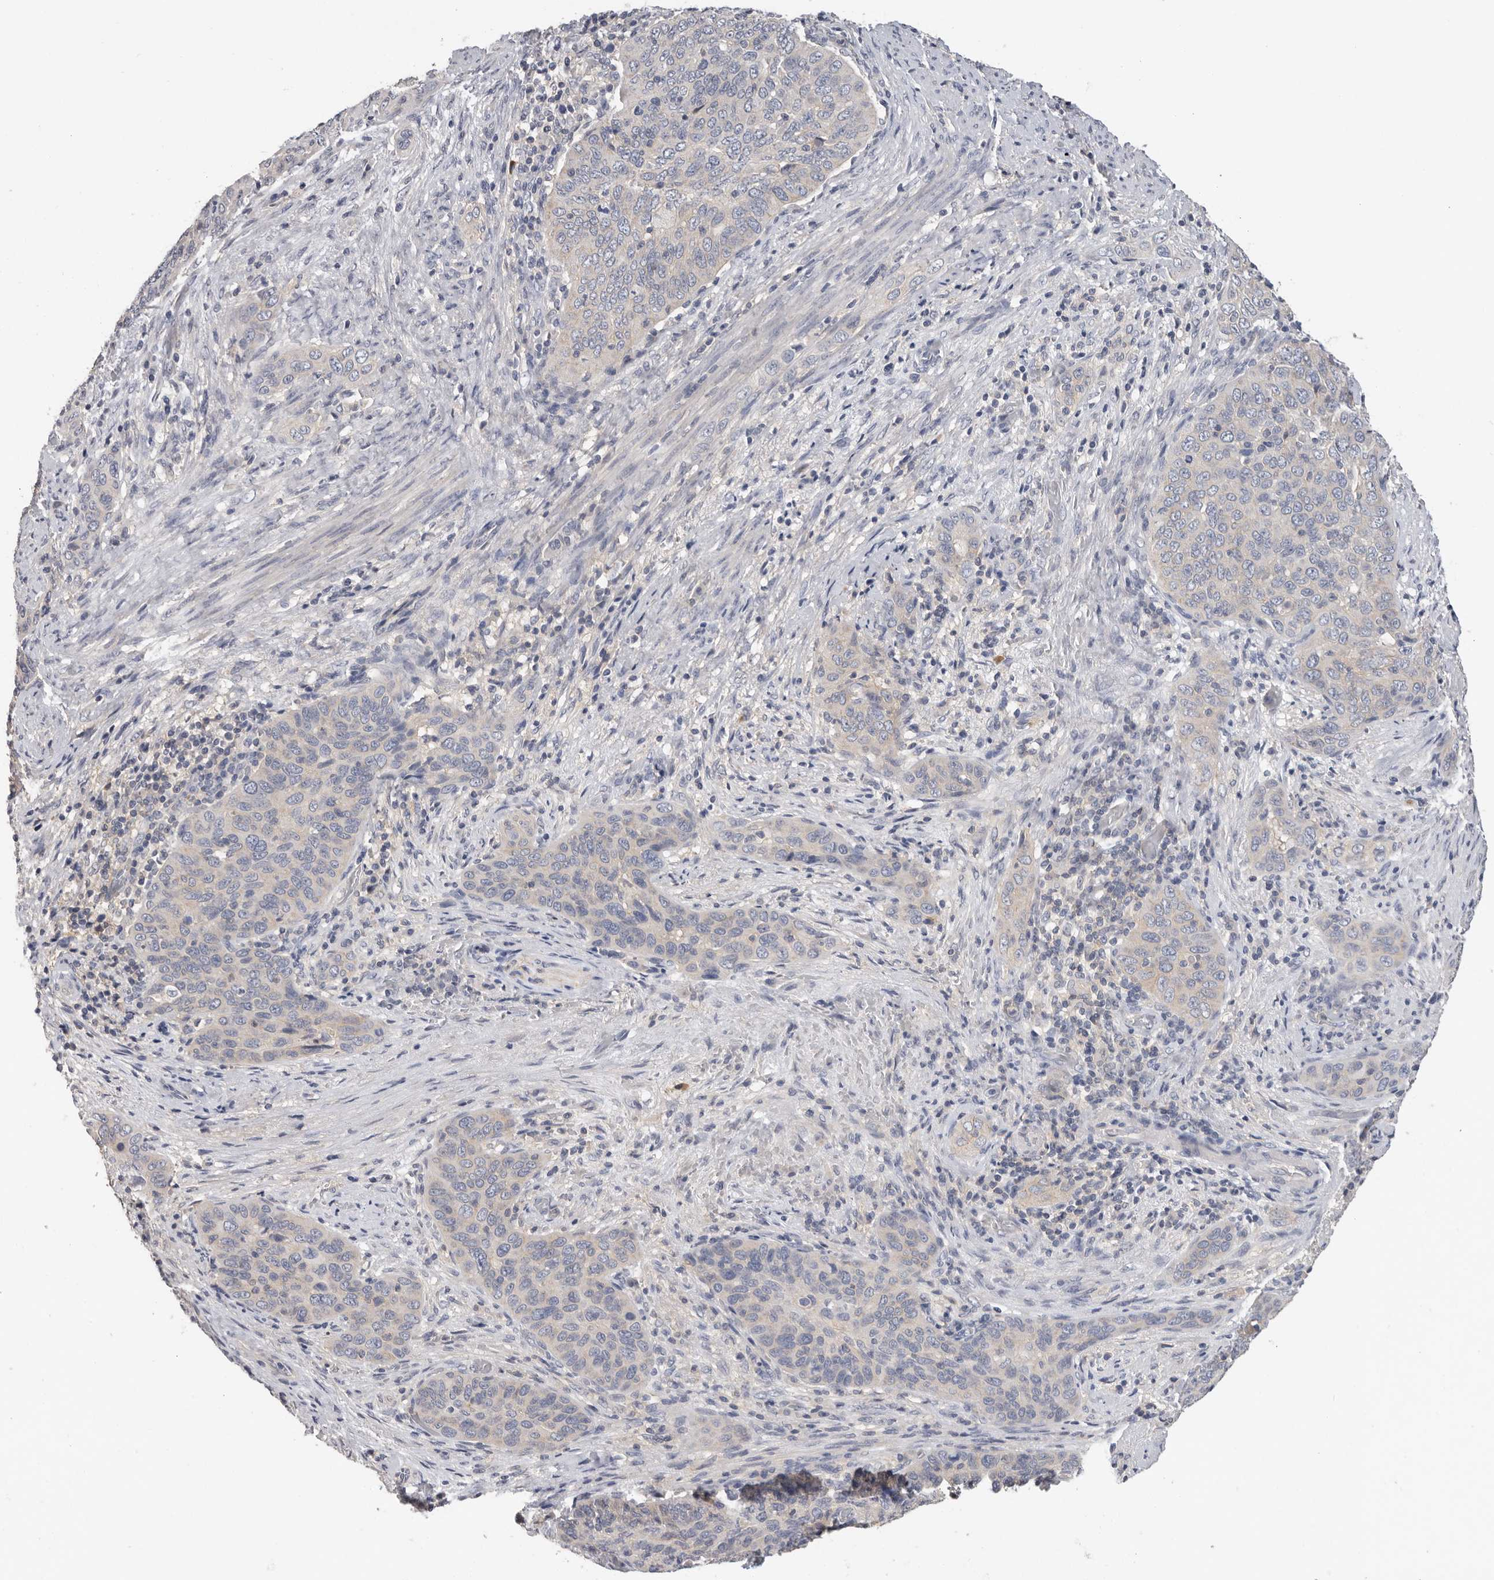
{"staining": {"intensity": "weak", "quantity": "<25%", "location": "cytoplasmic/membranous"}, "tissue": "cervical cancer", "cell_type": "Tumor cells", "image_type": "cancer", "snomed": [{"axis": "morphology", "description": "Squamous cell carcinoma, NOS"}, {"axis": "topography", "description": "Cervix"}], "caption": "IHC photomicrograph of cervical cancer (squamous cell carcinoma) stained for a protein (brown), which exhibits no positivity in tumor cells.", "gene": "WDTC1", "patient": {"sex": "female", "age": 60}}